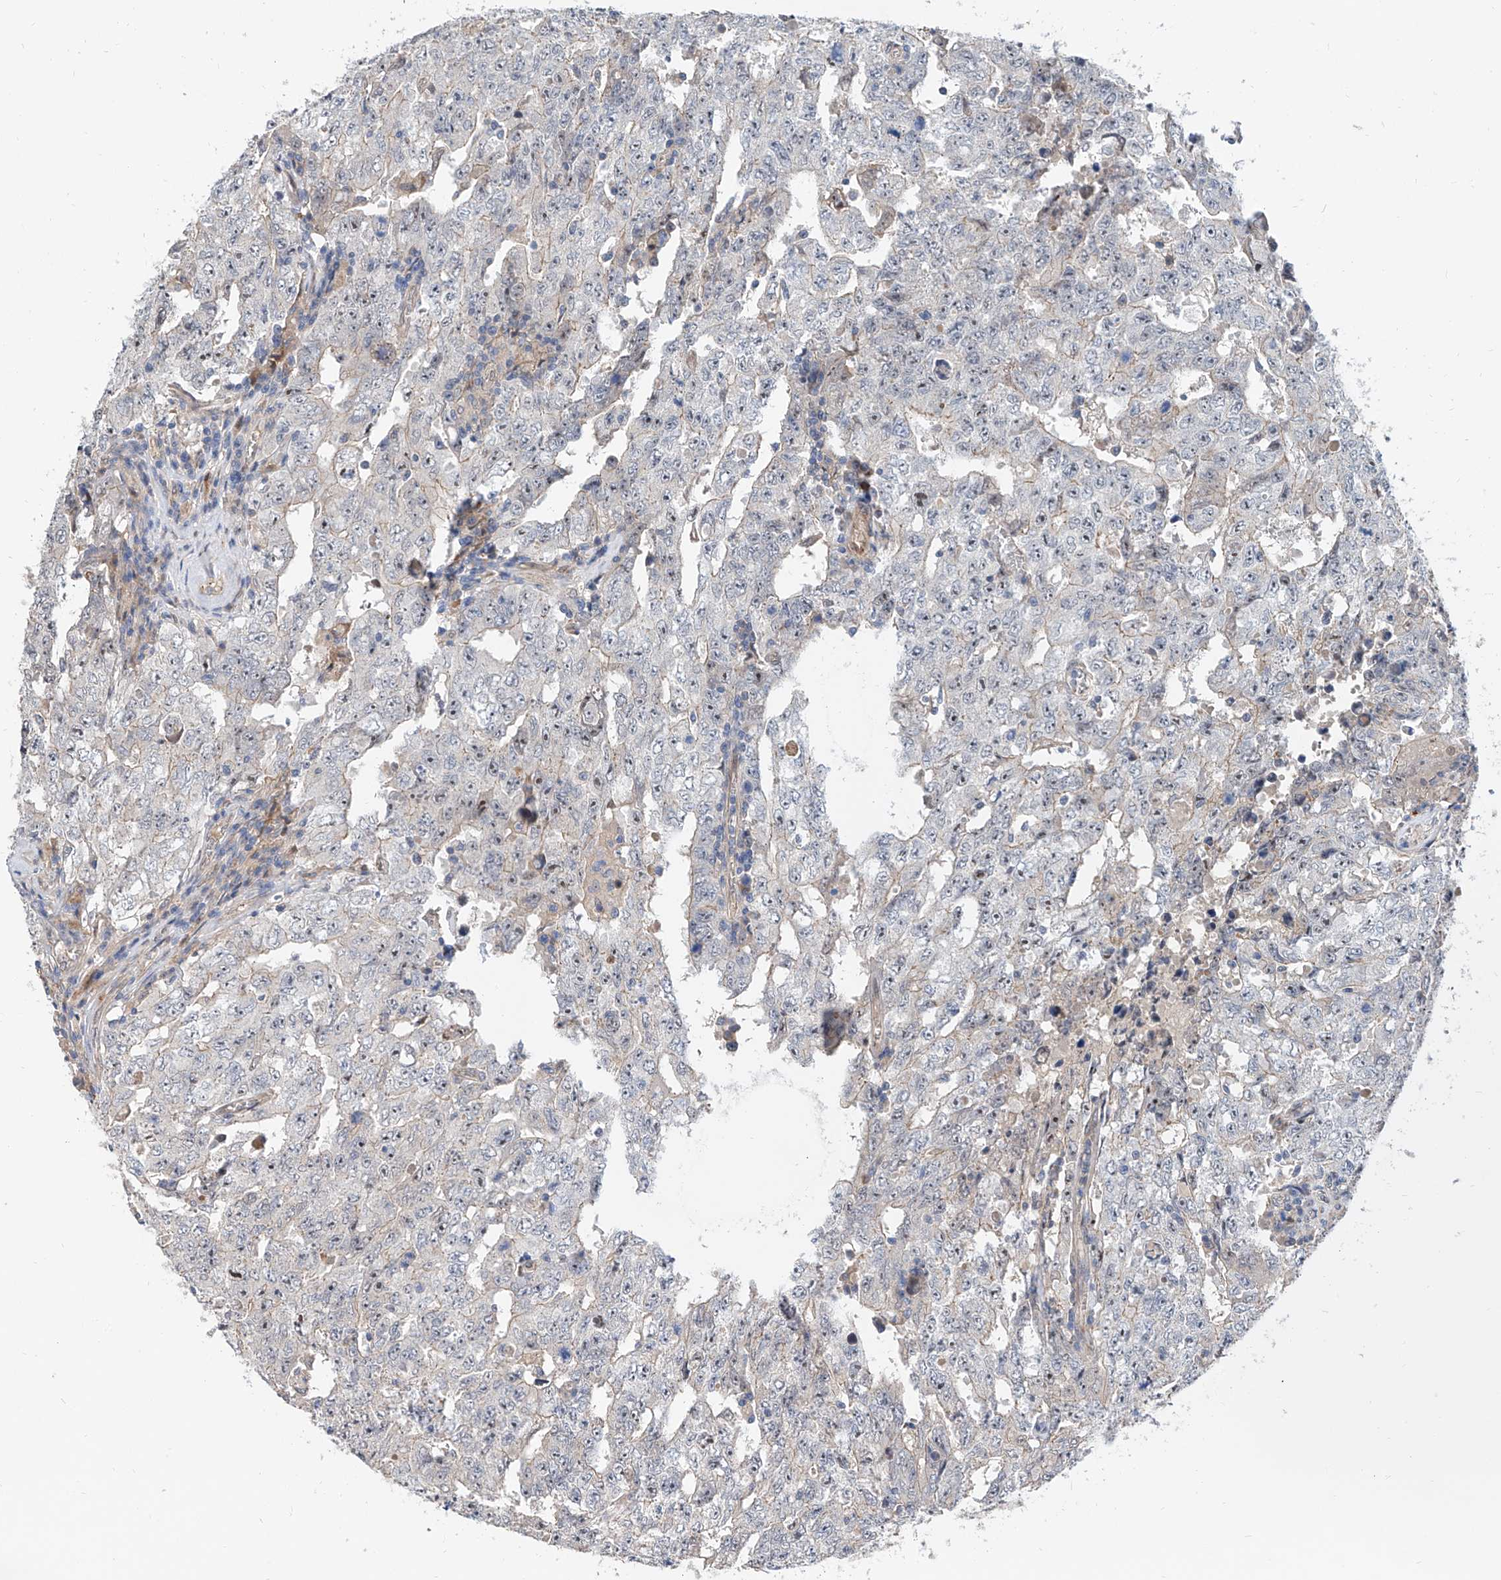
{"staining": {"intensity": "negative", "quantity": "none", "location": "none"}, "tissue": "testis cancer", "cell_type": "Tumor cells", "image_type": "cancer", "snomed": [{"axis": "morphology", "description": "Carcinoma, Embryonal, NOS"}, {"axis": "topography", "description": "Testis"}], "caption": "The histopathology image reveals no staining of tumor cells in testis cancer.", "gene": "MAGEE2", "patient": {"sex": "male", "age": 26}}